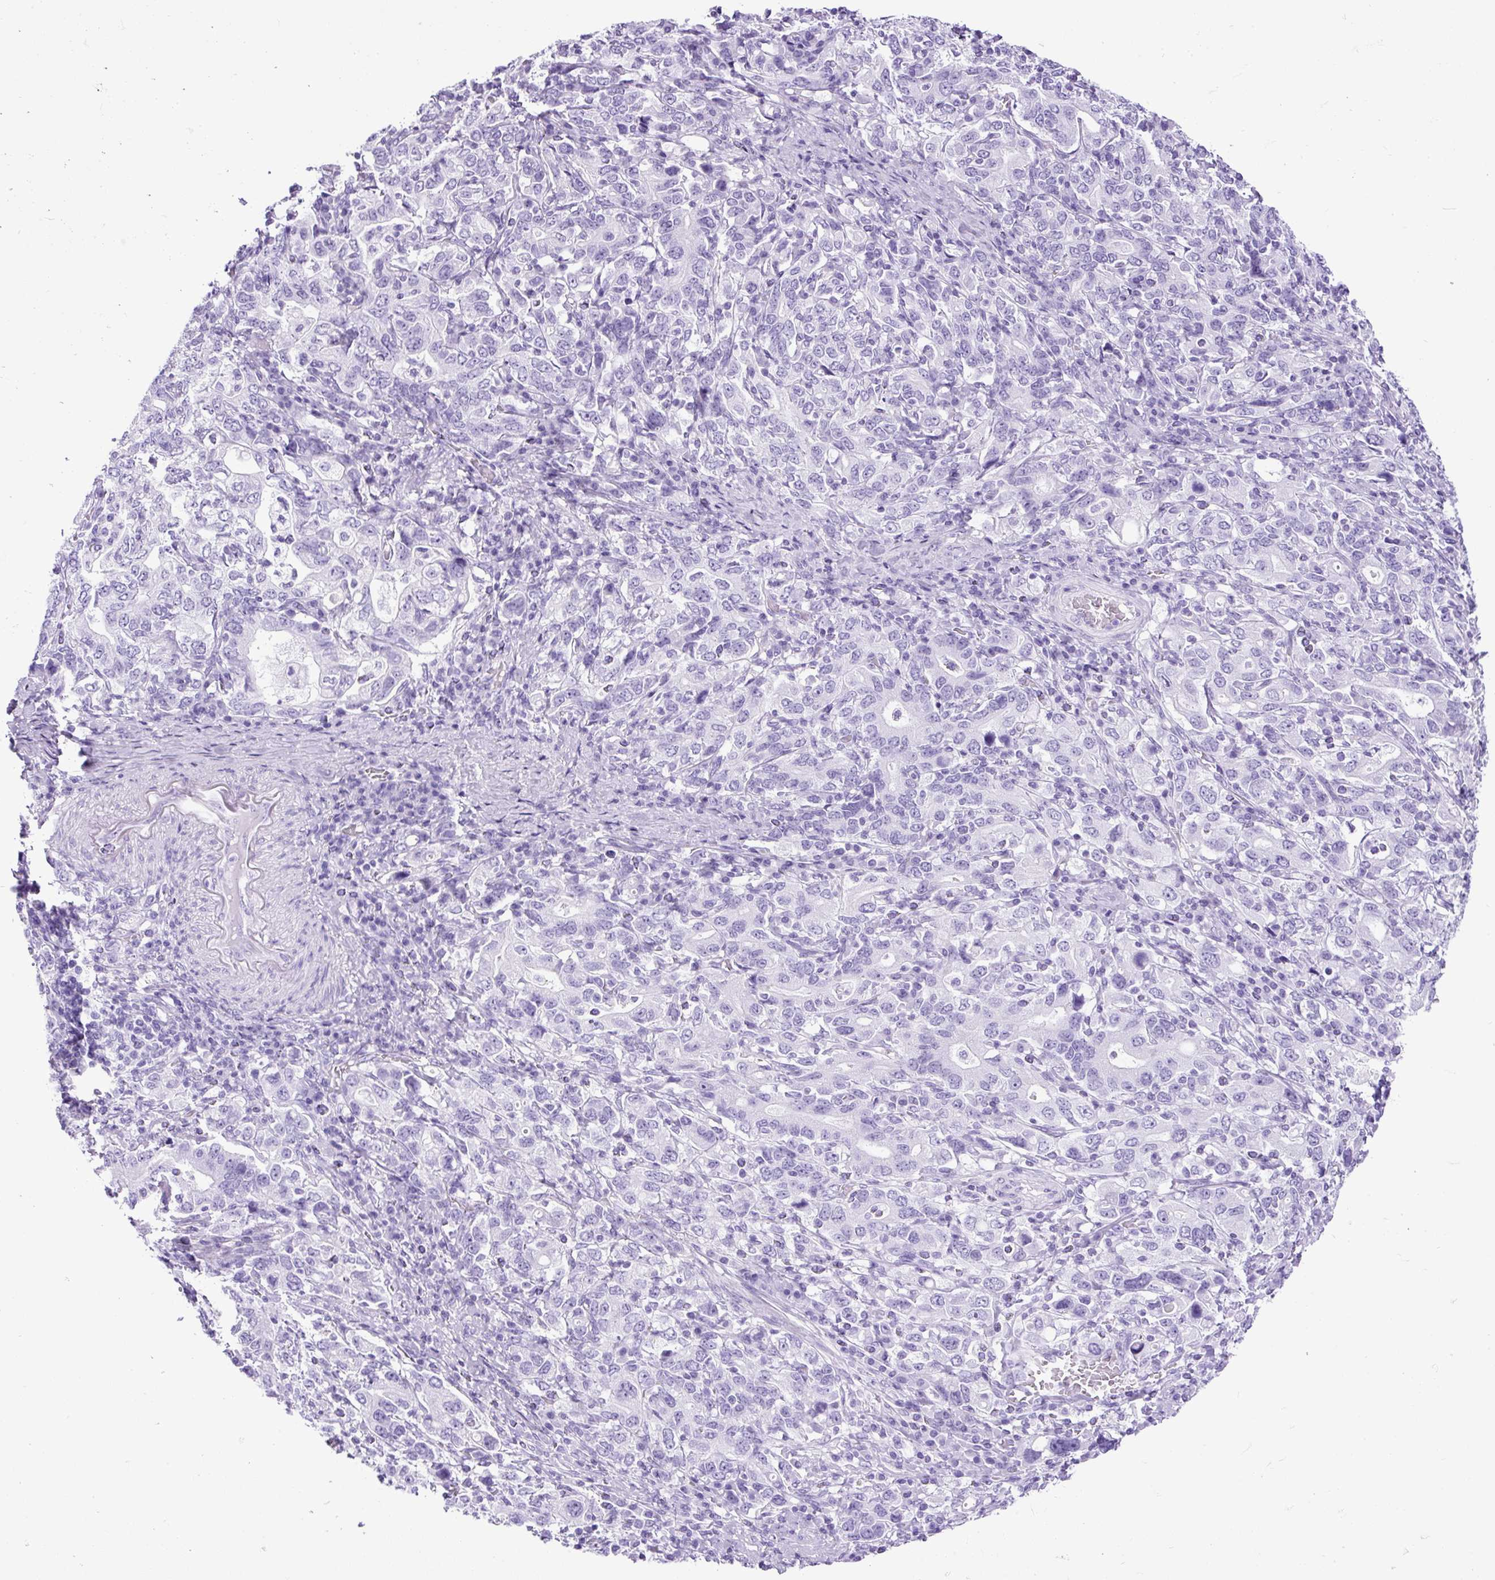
{"staining": {"intensity": "negative", "quantity": "none", "location": "none"}, "tissue": "stomach cancer", "cell_type": "Tumor cells", "image_type": "cancer", "snomed": [{"axis": "morphology", "description": "Adenocarcinoma, NOS"}, {"axis": "topography", "description": "Stomach, upper"}, {"axis": "topography", "description": "Stomach"}], "caption": "This is a histopathology image of immunohistochemistry staining of adenocarcinoma (stomach), which shows no expression in tumor cells.", "gene": "CEL", "patient": {"sex": "male", "age": 62}}